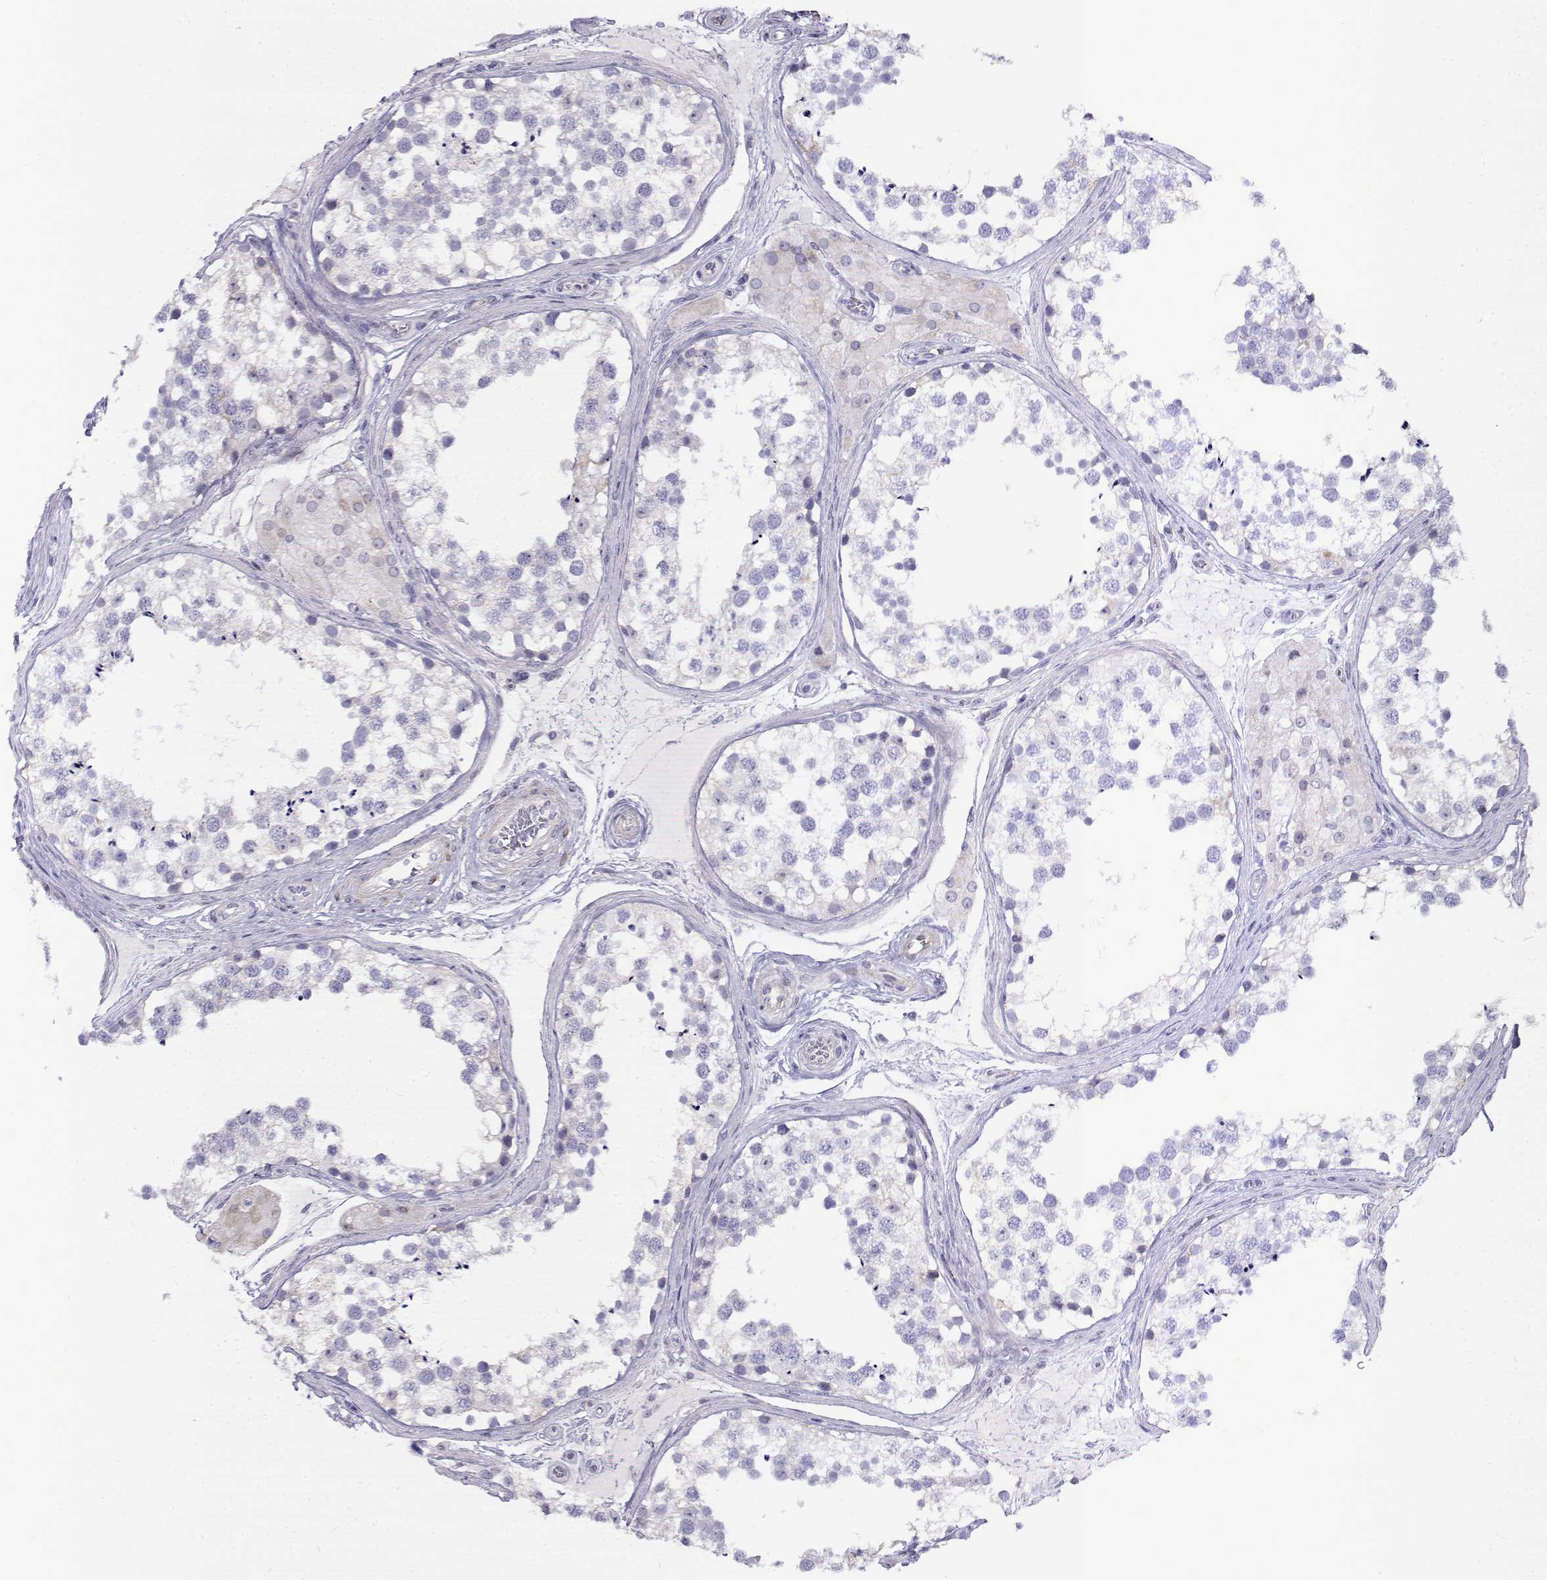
{"staining": {"intensity": "negative", "quantity": "none", "location": "none"}, "tissue": "testis", "cell_type": "Cells in seminiferous ducts", "image_type": "normal", "snomed": [{"axis": "morphology", "description": "Normal tissue, NOS"}, {"axis": "morphology", "description": "Seminoma, NOS"}, {"axis": "topography", "description": "Testis"}], "caption": "Immunohistochemistry (IHC) of benign testis displays no positivity in cells in seminiferous ducts.", "gene": "NOS1AP", "patient": {"sex": "male", "age": 65}}